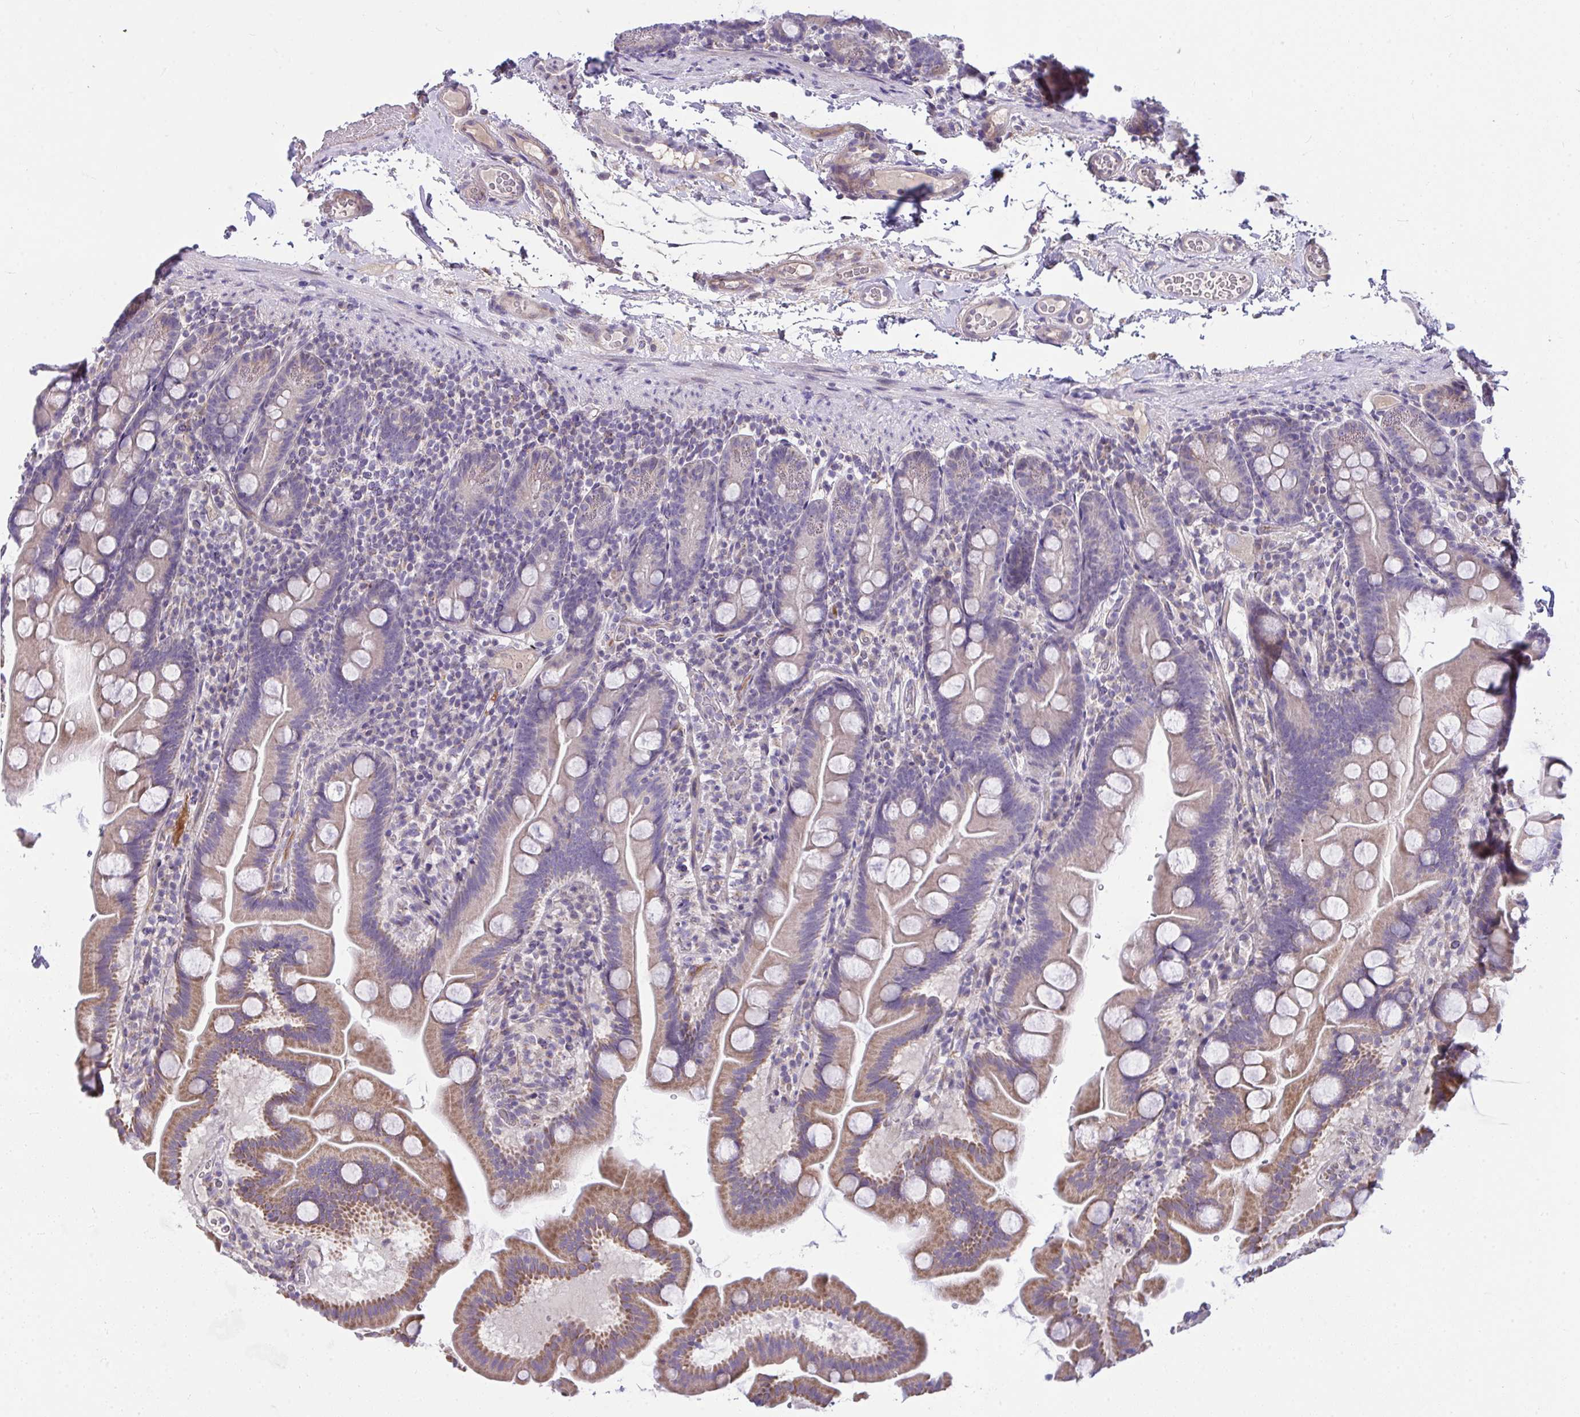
{"staining": {"intensity": "moderate", "quantity": "25%-75%", "location": "cytoplasmic/membranous"}, "tissue": "small intestine", "cell_type": "Glandular cells", "image_type": "normal", "snomed": [{"axis": "morphology", "description": "Normal tissue, NOS"}, {"axis": "topography", "description": "Small intestine"}], "caption": "Immunohistochemical staining of benign small intestine exhibits moderate cytoplasmic/membranous protein staining in approximately 25%-75% of glandular cells.", "gene": "CEP63", "patient": {"sex": "female", "age": 68}}